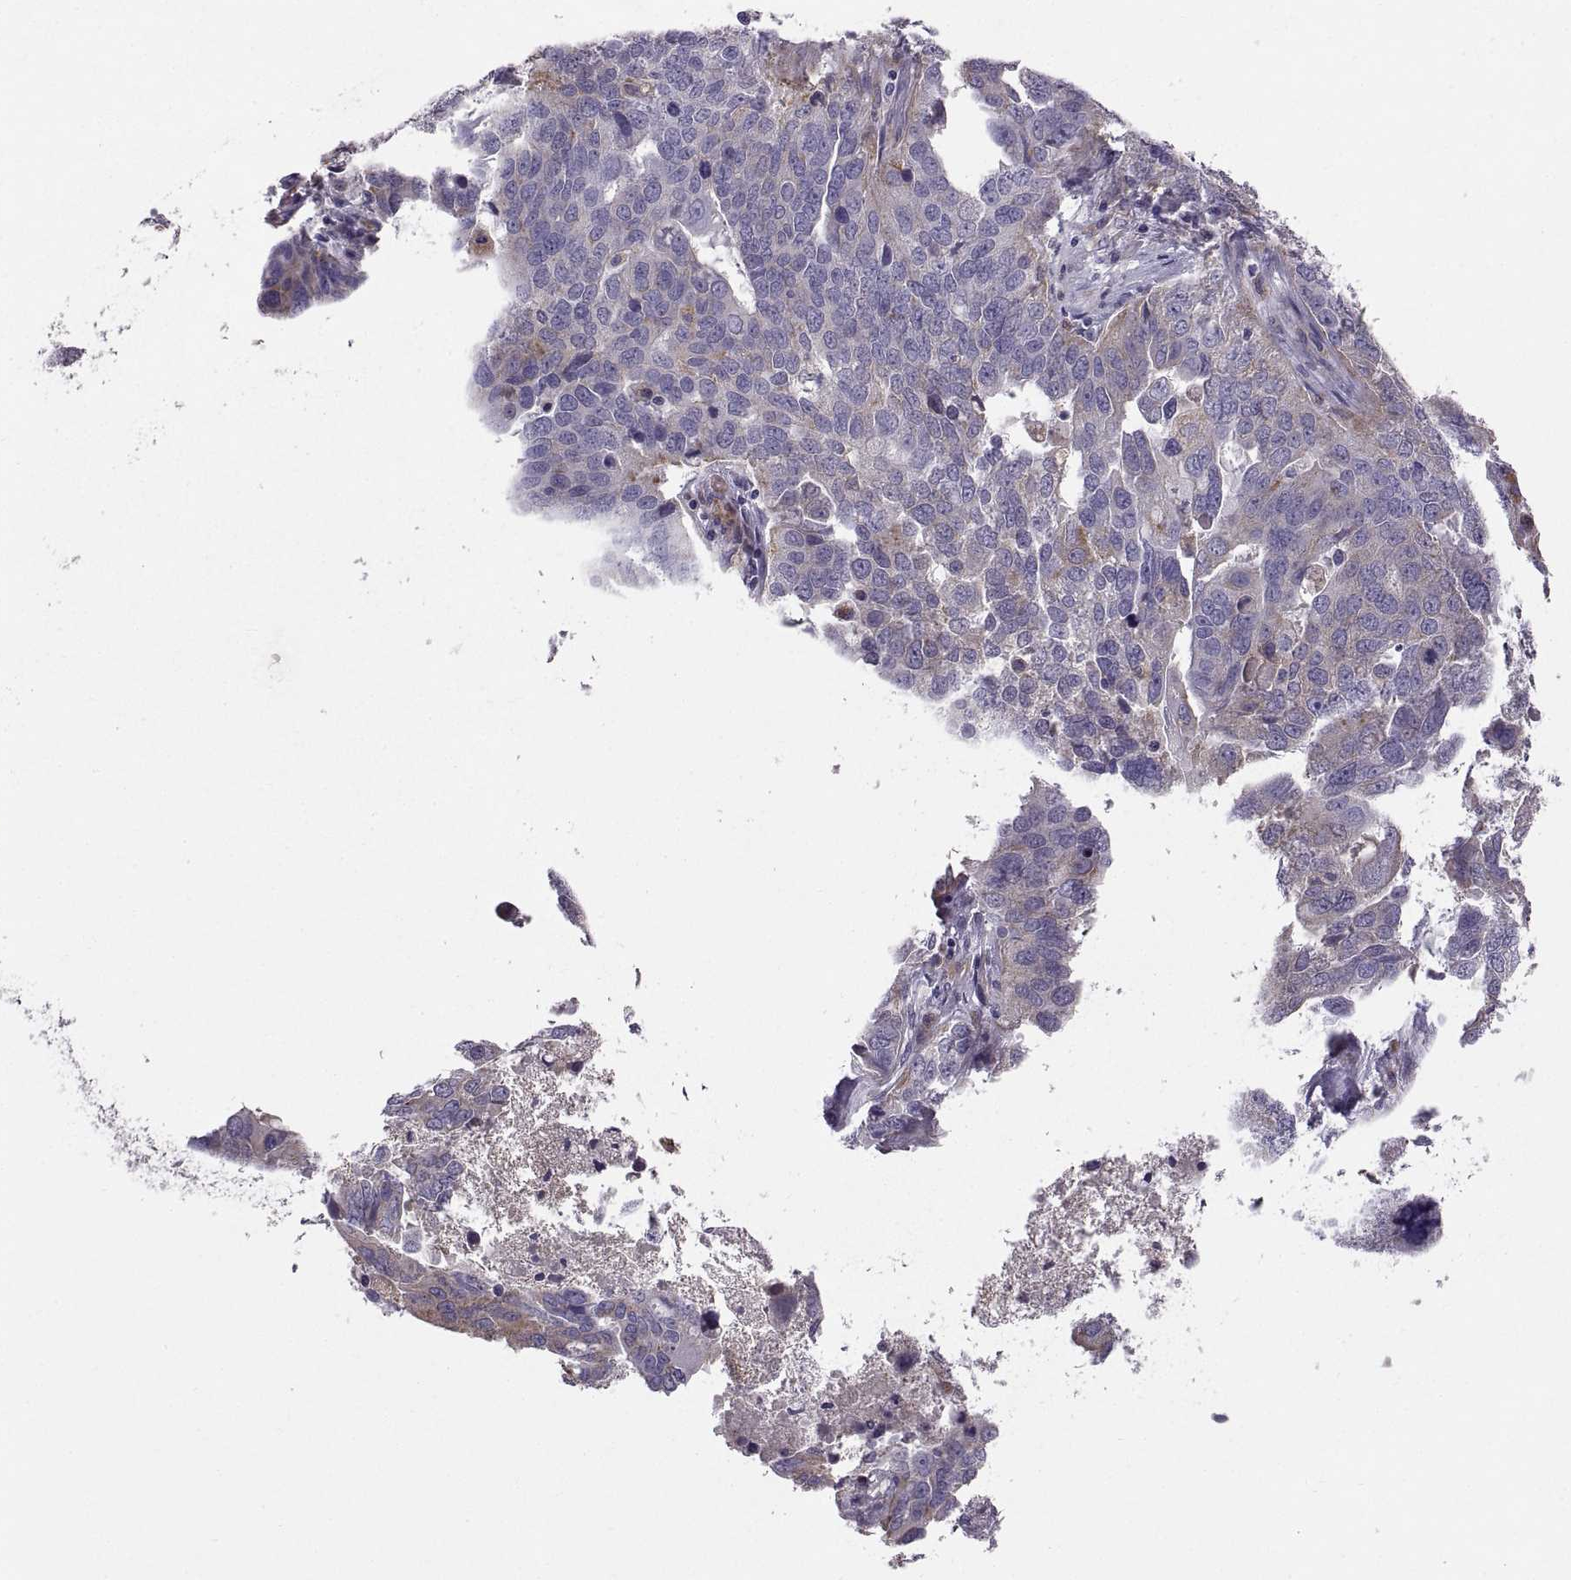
{"staining": {"intensity": "negative", "quantity": "none", "location": "none"}, "tissue": "ovarian cancer", "cell_type": "Tumor cells", "image_type": "cancer", "snomed": [{"axis": "morphology", "description": "Carcinoma, endometroid"}, {"axis": "topography", "description": "Soft tissue"}, {"axis": "topography", "description": "Ovary"}], "caption": "Immunohistochemistry of ovarian endometroid carcinoma shows no expression in tumor cells.", "gene": "ARSL", "patient": {"sex": "female", "age": 52}}